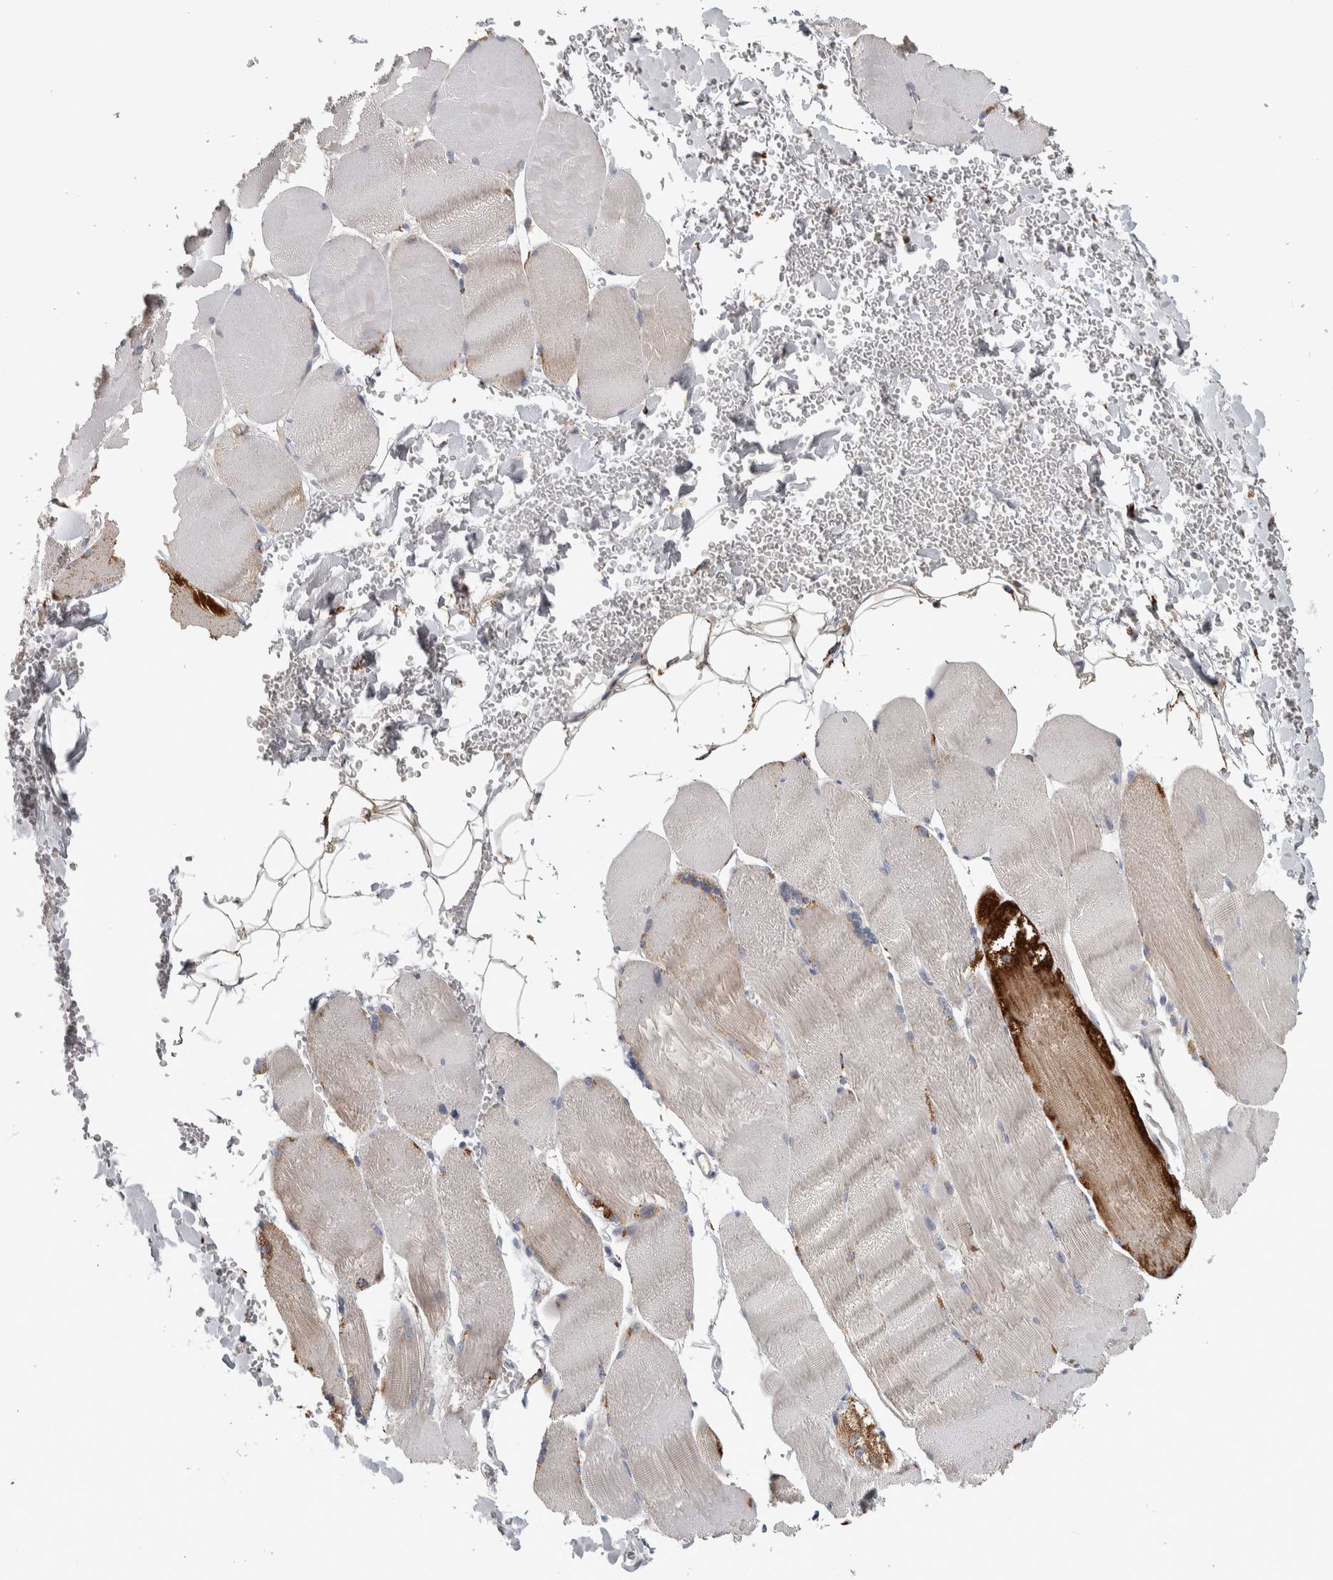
{"staining": {"intensity": "strong", "quantity": "<25%", "location": "cytoplasmic/membranous"}, "tissue": "skeletal muscle", "cell_type": "Myocytes", "image_type": "normal", "snomed": [{"axis": "morphology", "description": "Normal tissue, NOS"}, {"axis": "topography", "description": "Skin"}, {"axis": "topography", "description": "Skeletal muscle"}], "caption": "A medium amount of strong cytoplasmic/membranous expression is seen in about <25% of myocytes in normal skeletal muscle.", "gene": "FAM78A", "patient": {"sex": "male", "age": 83}}